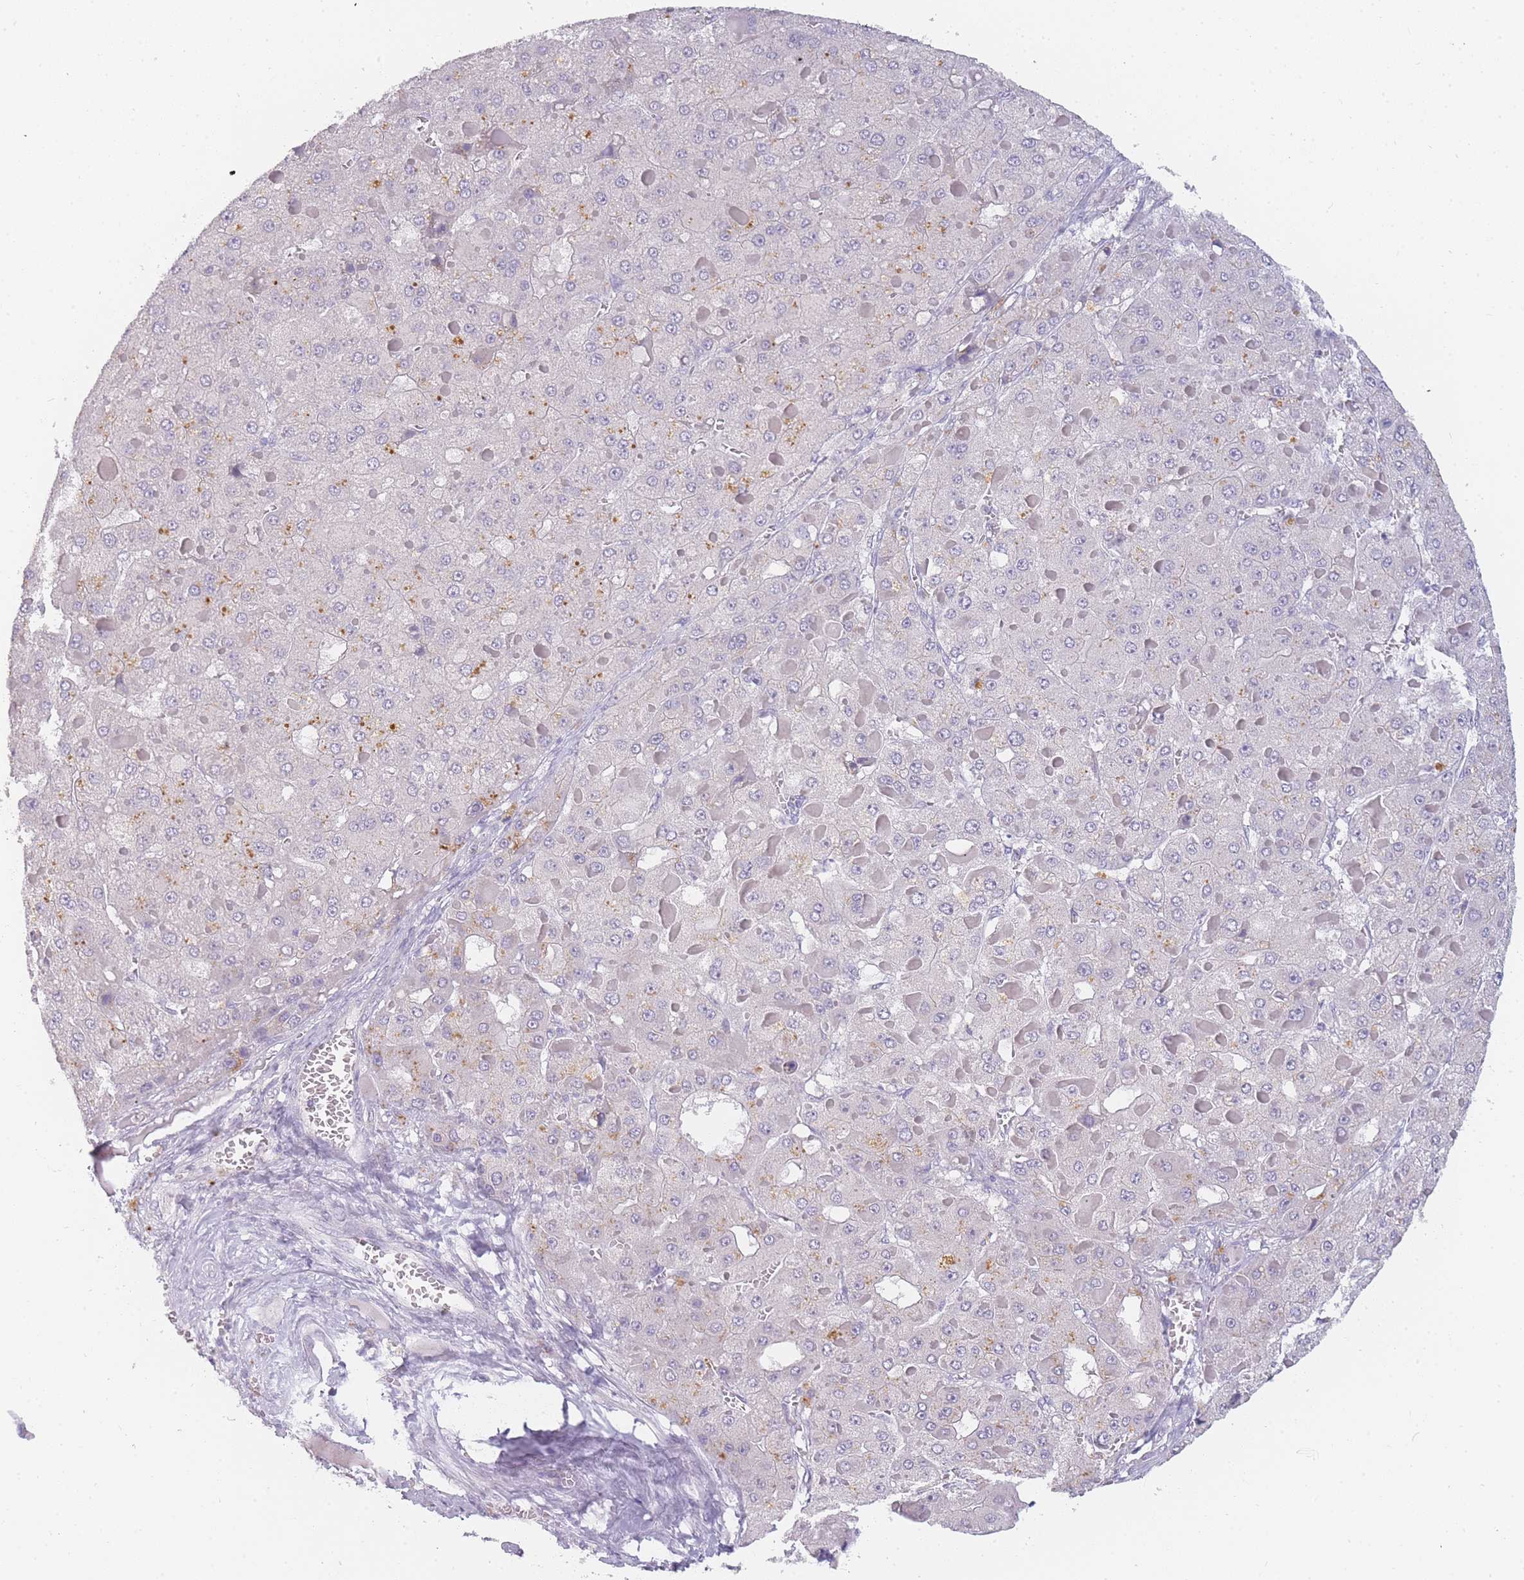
{"staining": {"intensity": "negative", "quantity": "none", "location": "none"}, "tissue": "liver cancer", "cell_type": "Tumor cells", "image_type": "cancer", "snomed": [{"axis": "morphology", "description": "Carcinoma, Hepatocellular, NOS"}, {"axis": "topography", "description": "Liver"}], "caption": "Tumor cells are negative for brown protein staining in liver hepatocellular carcinoma. (DAB (3,3'-diaminobenzidine) immunohistochemistry with hematoxylin counter stain).", "gene": "INS", "patient": {"sex": "female", "age": 73}}